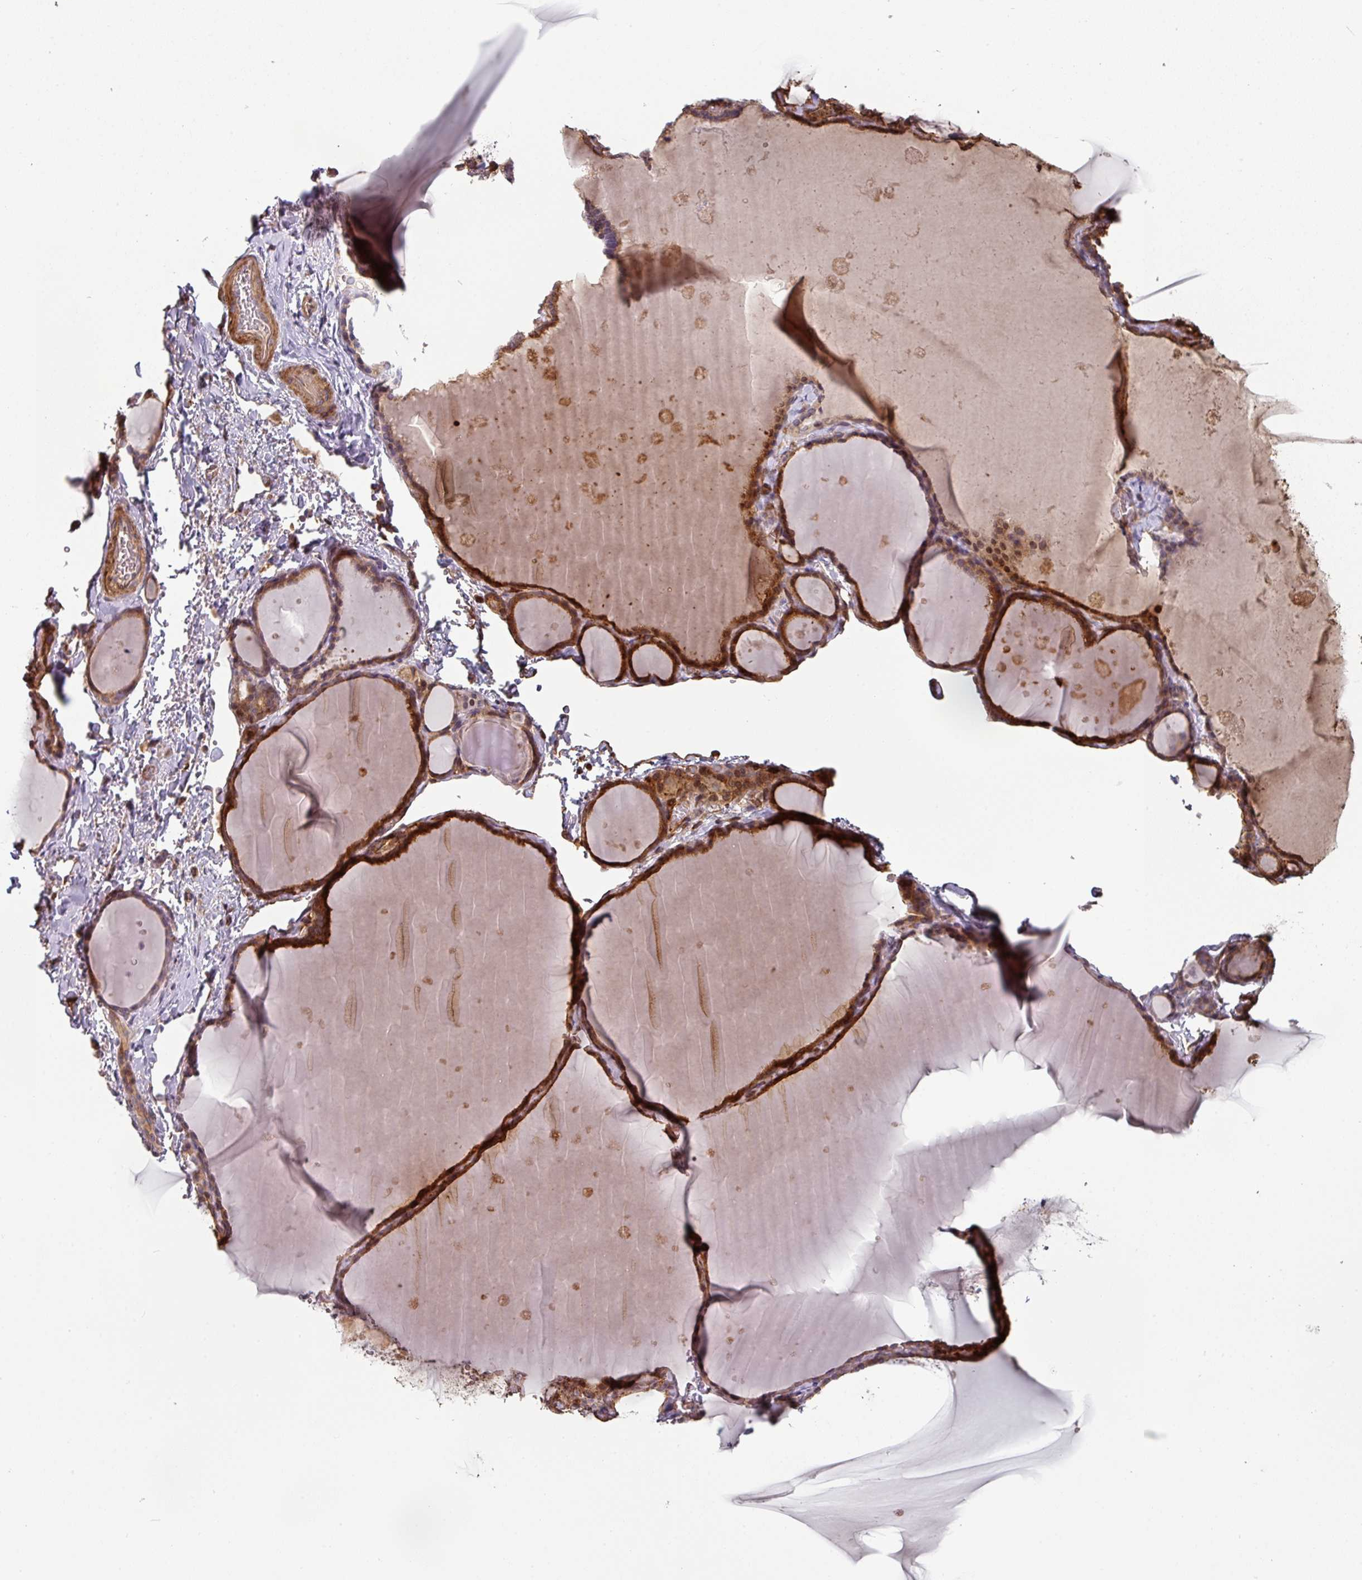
{"staining": {"intensity": "strong", "quantity": ">75%", "location": "cytoplasmic/membranous"}, "tissue": "thyroid gland", "cell_type": "Glandular cells", "image_type": "normal", "snomed": [{"axis": "morphology", "description": "Normal tissue, NOS"}, {"axis": "topography", "description": "Thyroid gland"}], "caption": "Brown immunohistochemical staining in benign human thyroid gland demonstrates strong cytoplasmic/membranous expression in about >75% of glandular cells. Immunohistochemistry (ihc) stains the protein of interest in brown and the nuclei are stained blue.", "gene": "SIK1", "patient": {"sex": "female", "age": 49}}